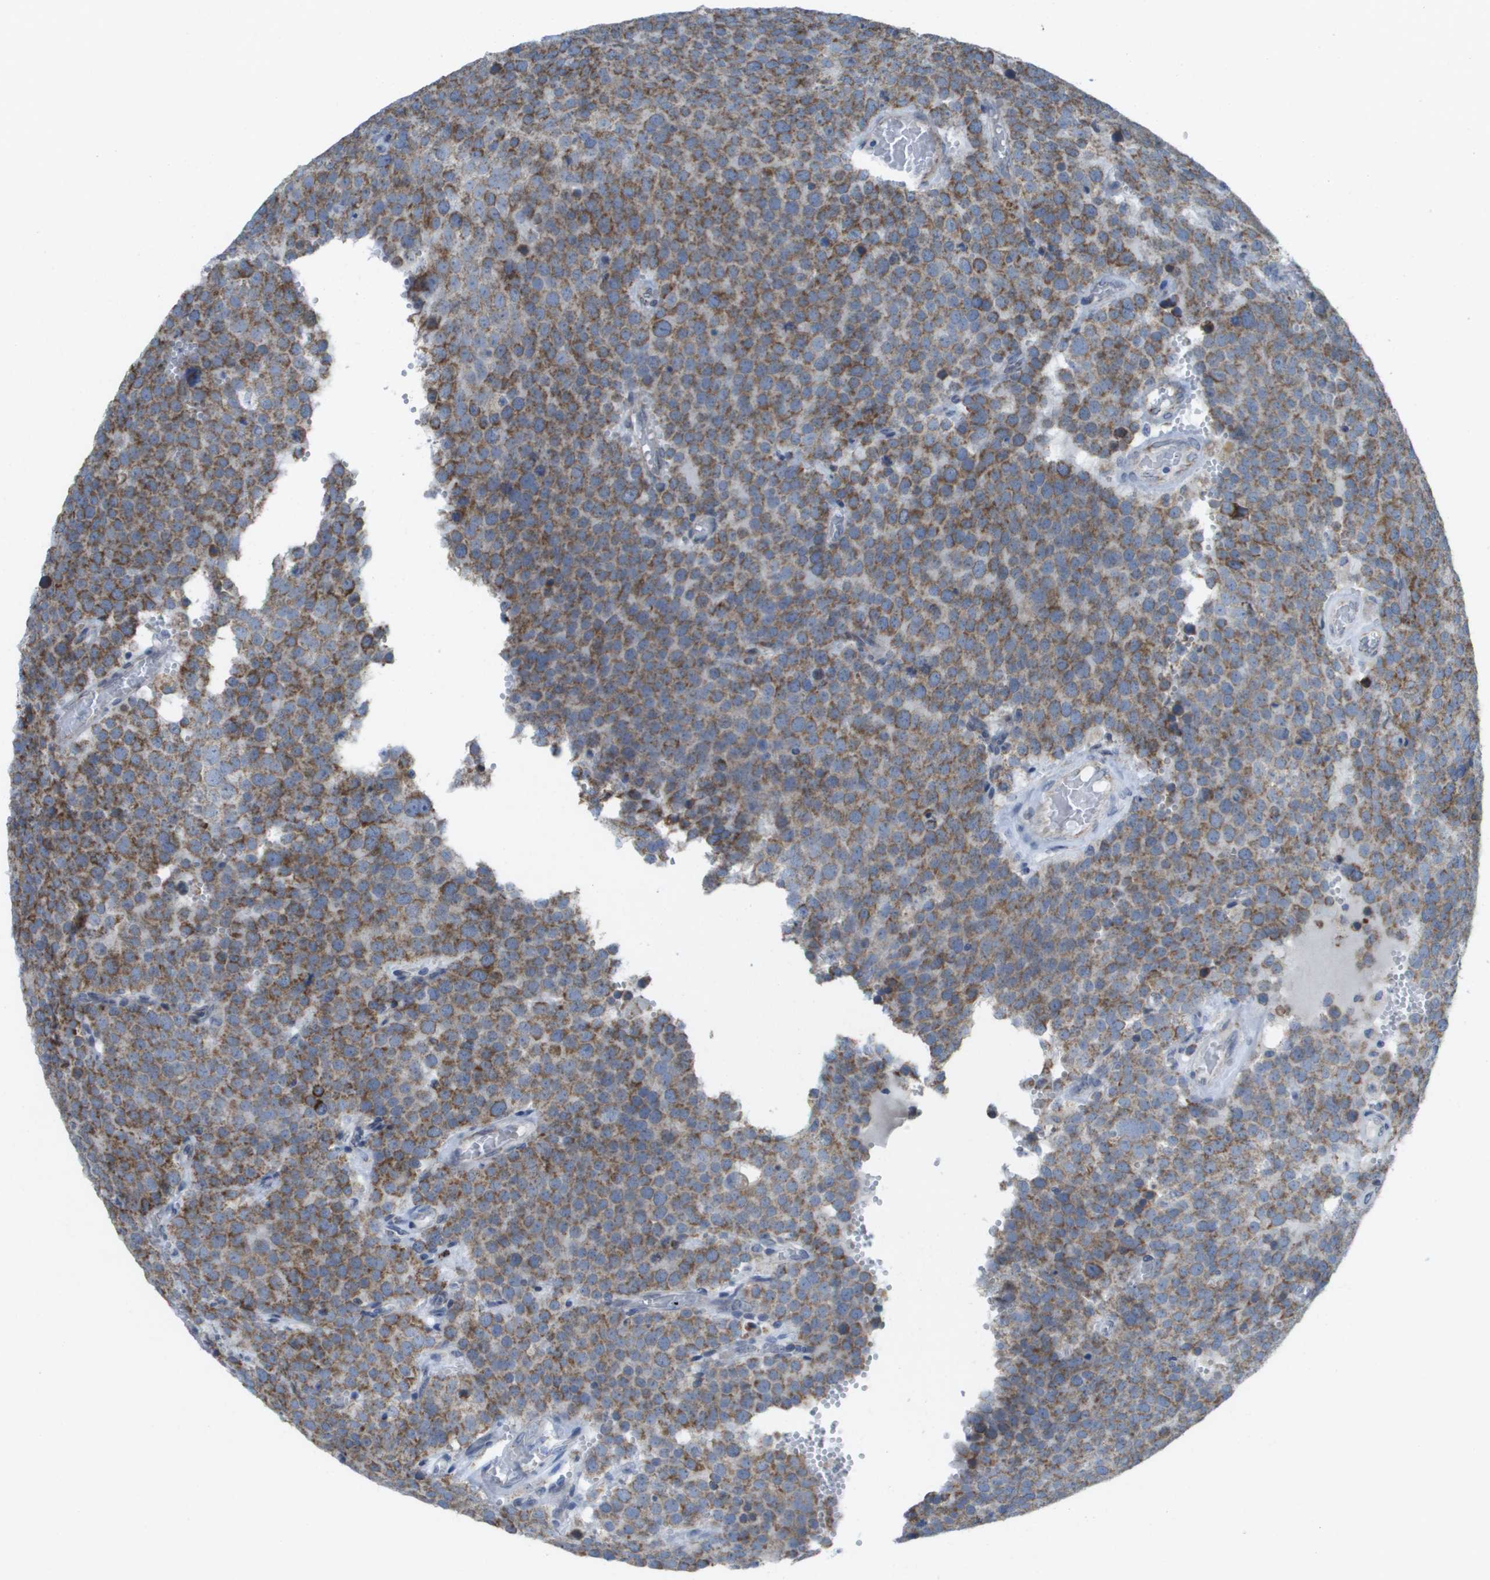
{"staining": {"intensity": "moderate", "quantity": ">75%", "location": "cytoplasmic/membranous"}, "tissue": "testis cancer", "cell_type": "Tumor cells", "image_type": "cancer", "snomed": [{"axis": "morphology", "description": "Normal tissue, NOS"}, {"axis": "morphology", "description": "Seminoma, NOS"}, {"axis": "topography", "description": "Testis"}], "caption": "High-magnification brightfield microscopy of testis seminoma stained with DAB (3,3'-diaminobenzidine) (brown) and counterstained with hematoxylin (blue). tumor cells exhibit moderate cytoplasmic/membranous positivity is appreciated in about>75% of cells.", "gene": "TMEM223", "patient": {"sex": "male", "age": 71}}